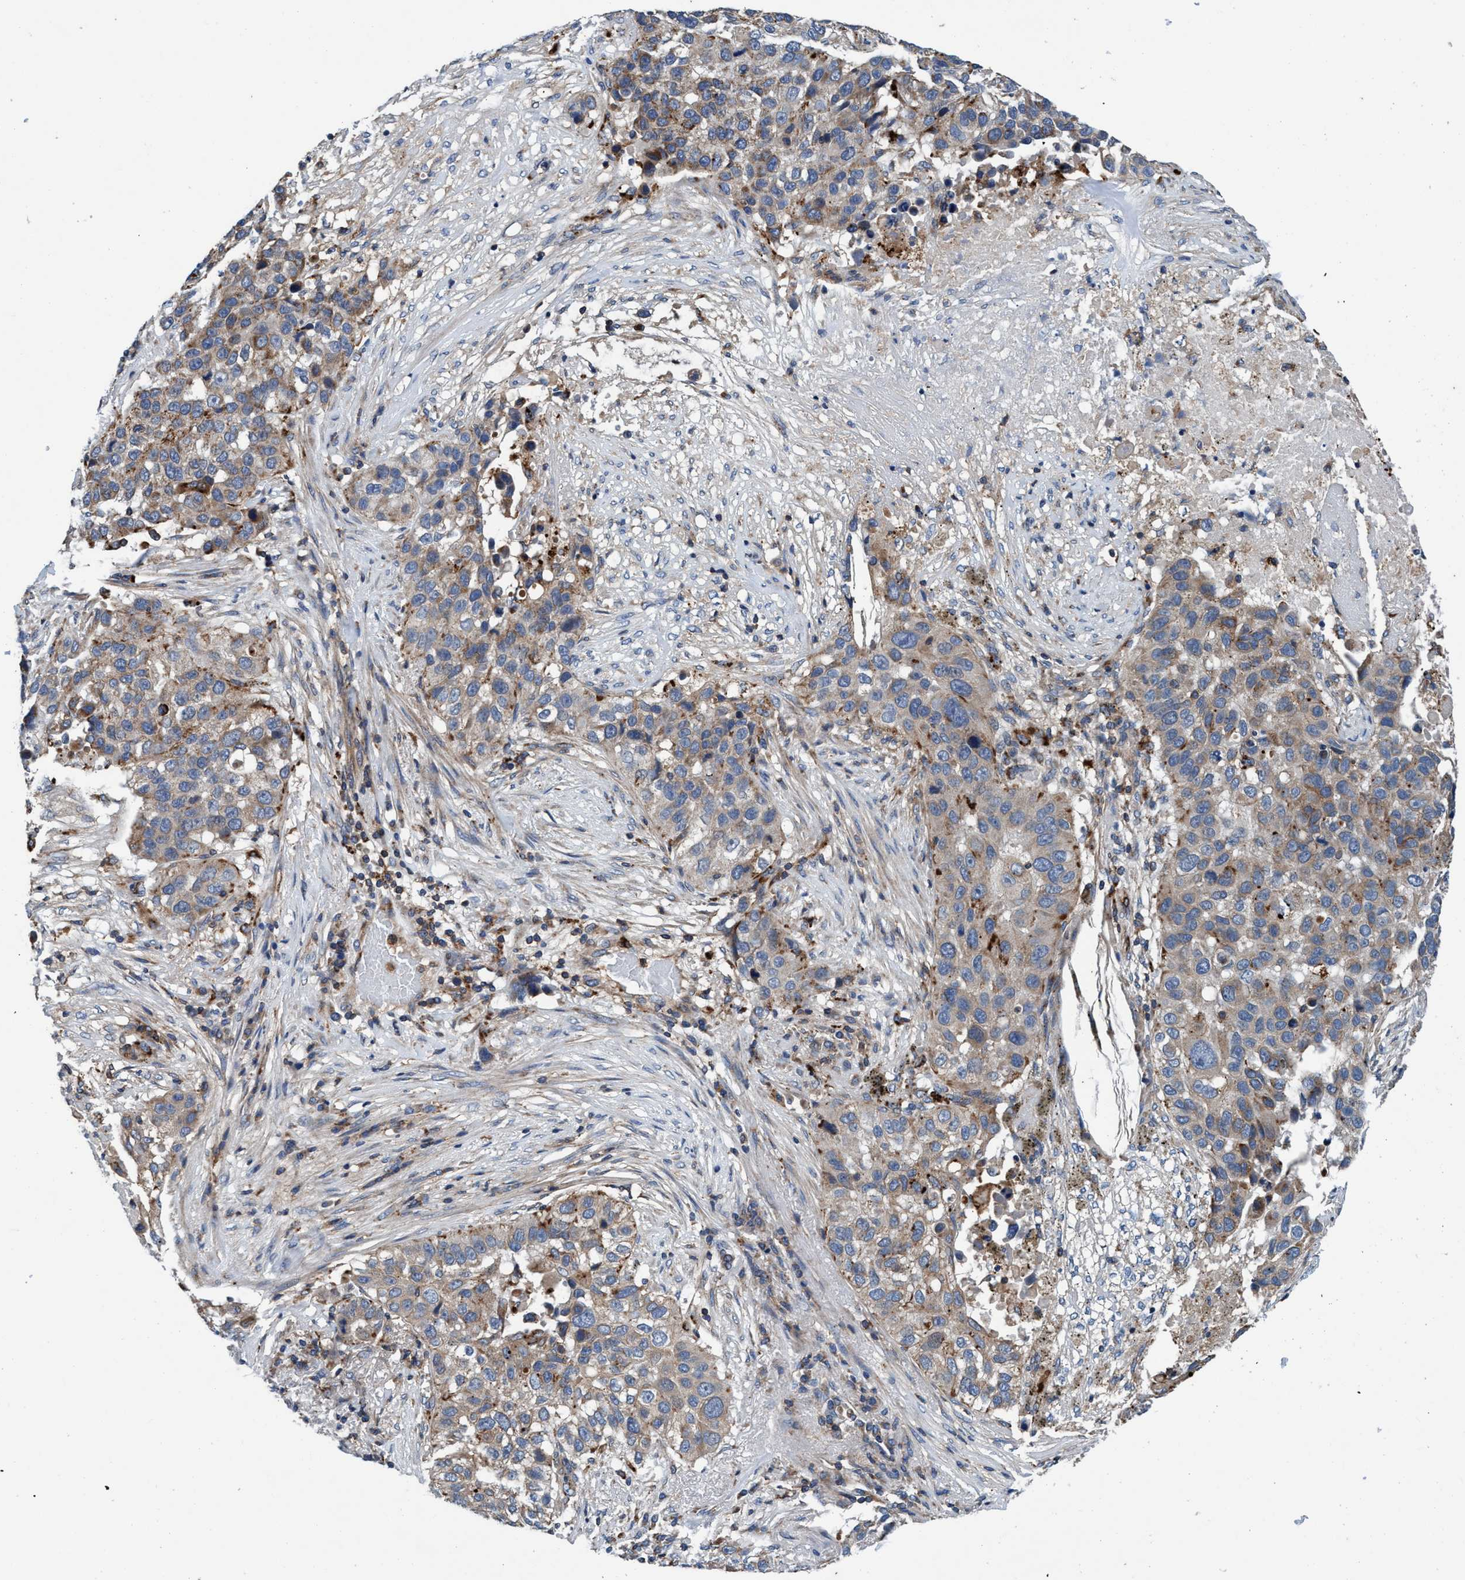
{"staining": {"intensity": "moderate", "quantity": "<25%", "location": "cytoplasmic/membranous"}, "tissue": "lung cancer", "cell_type": "Tumor cells", "image_type": "cancer", "snomed": [{"axis": "morphology", "description": "Squamous cell carcinoma, NOS"}, {"axis": "topography", "description": "Lung"}], "caption": "Immunohistochemistry (DAB) staining of human squamous cell carcinoma (lung) demonstrates moderate cytoplasmic/membranous protein staining in approximately <25% of tumor cells. Nuclei are stained in blue.", "gene": "ENDOG", "patient": {"sex": "male", "age": 57}}